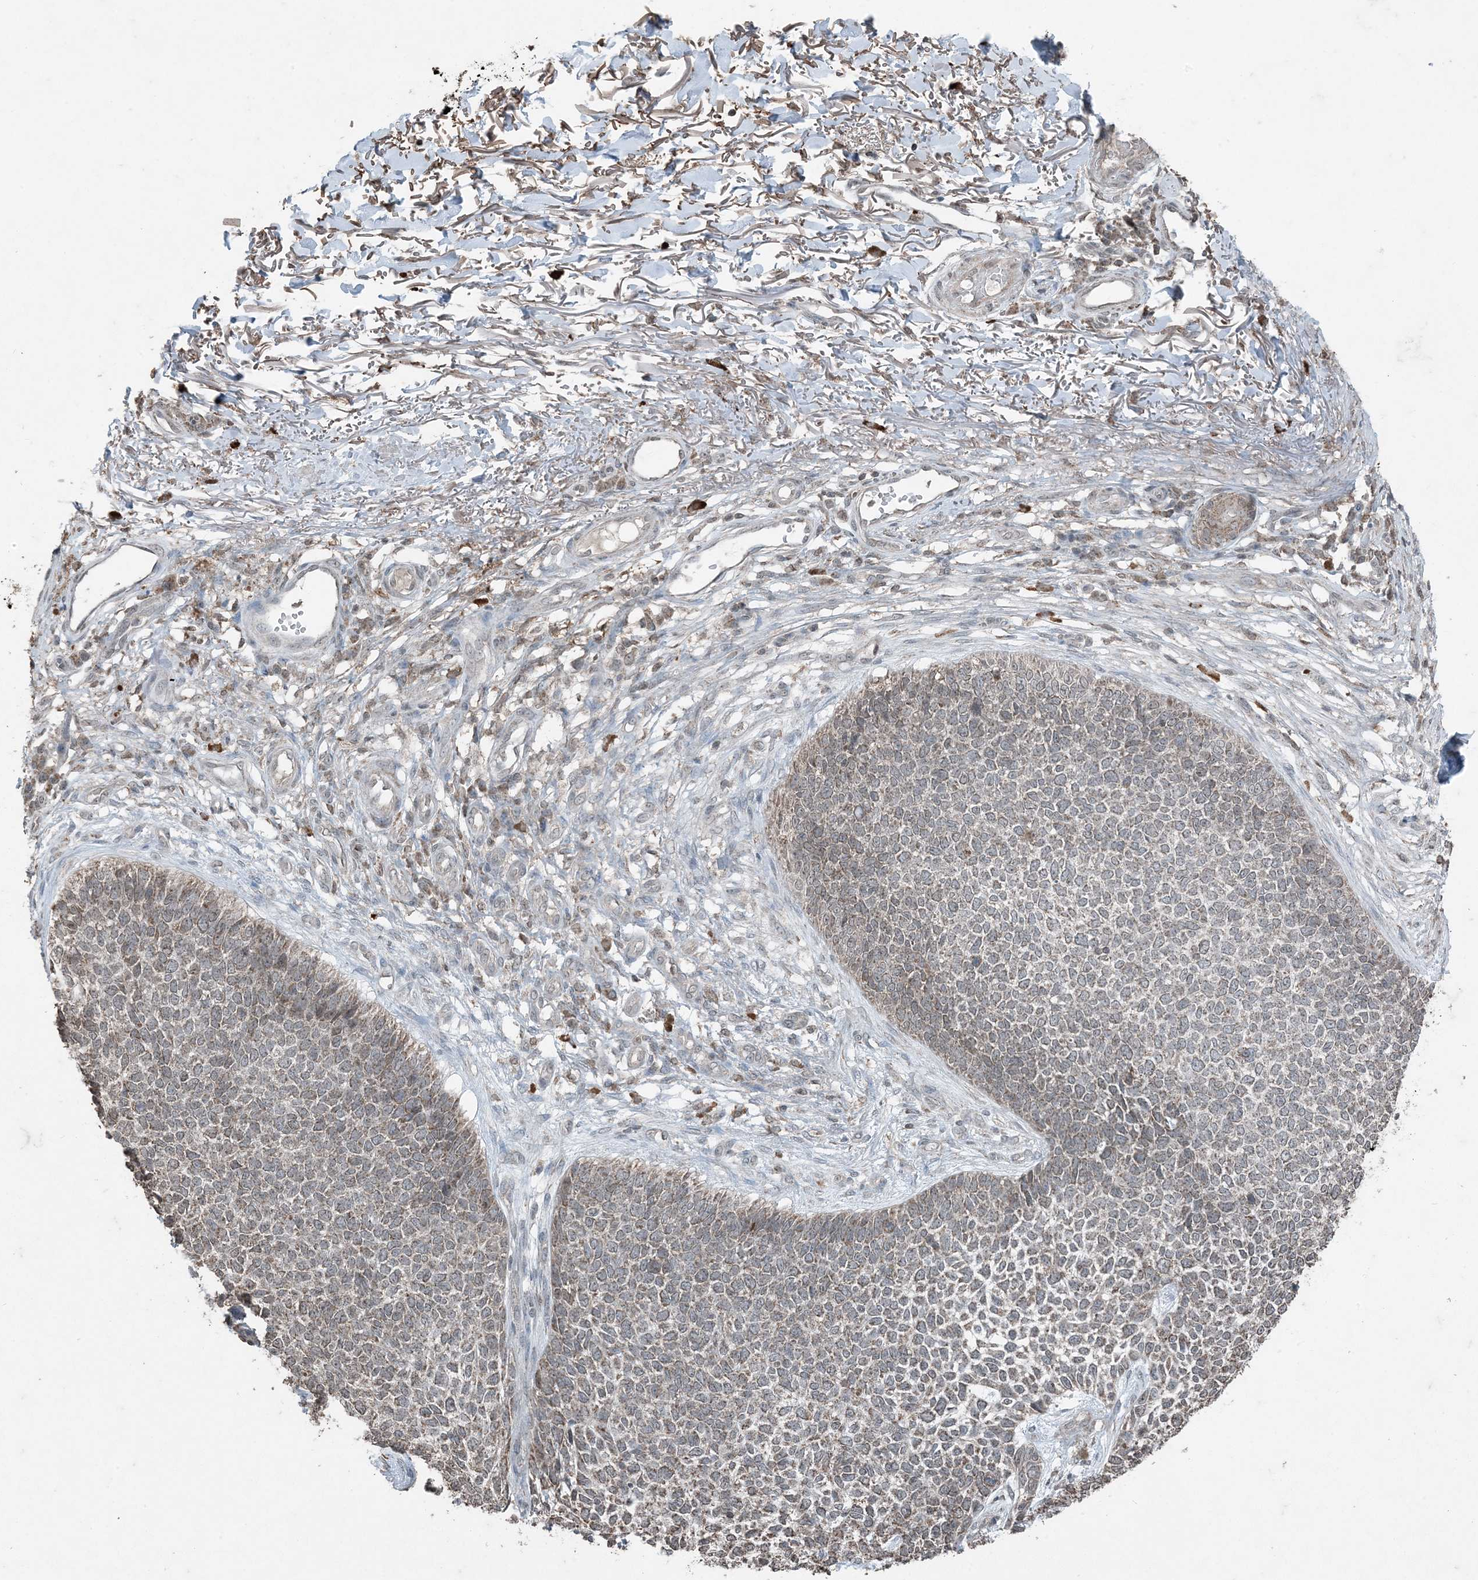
{"staining": {"intensity": "weak", "quantity": "25%-75%", "location": "cytoplasmic/membranous"}, "tissue": "skin cancer", "cell_type": "Tumor cells", "image_type": "cancer", "snomed": [{"axis": "morphology", "description": "Basal cell carcinoma"}, {"axis": "topography", "description": "Skin"}], "caption": "About 25%-75% of tumor cells in human basal cell carcinoma (skin) exhibit weak cytoplasmic/membranous protein positivity as visualized by brown immunohistochemical staining.", "gene": "GNL1", "patient": {"sex": "female", "age": 84}}